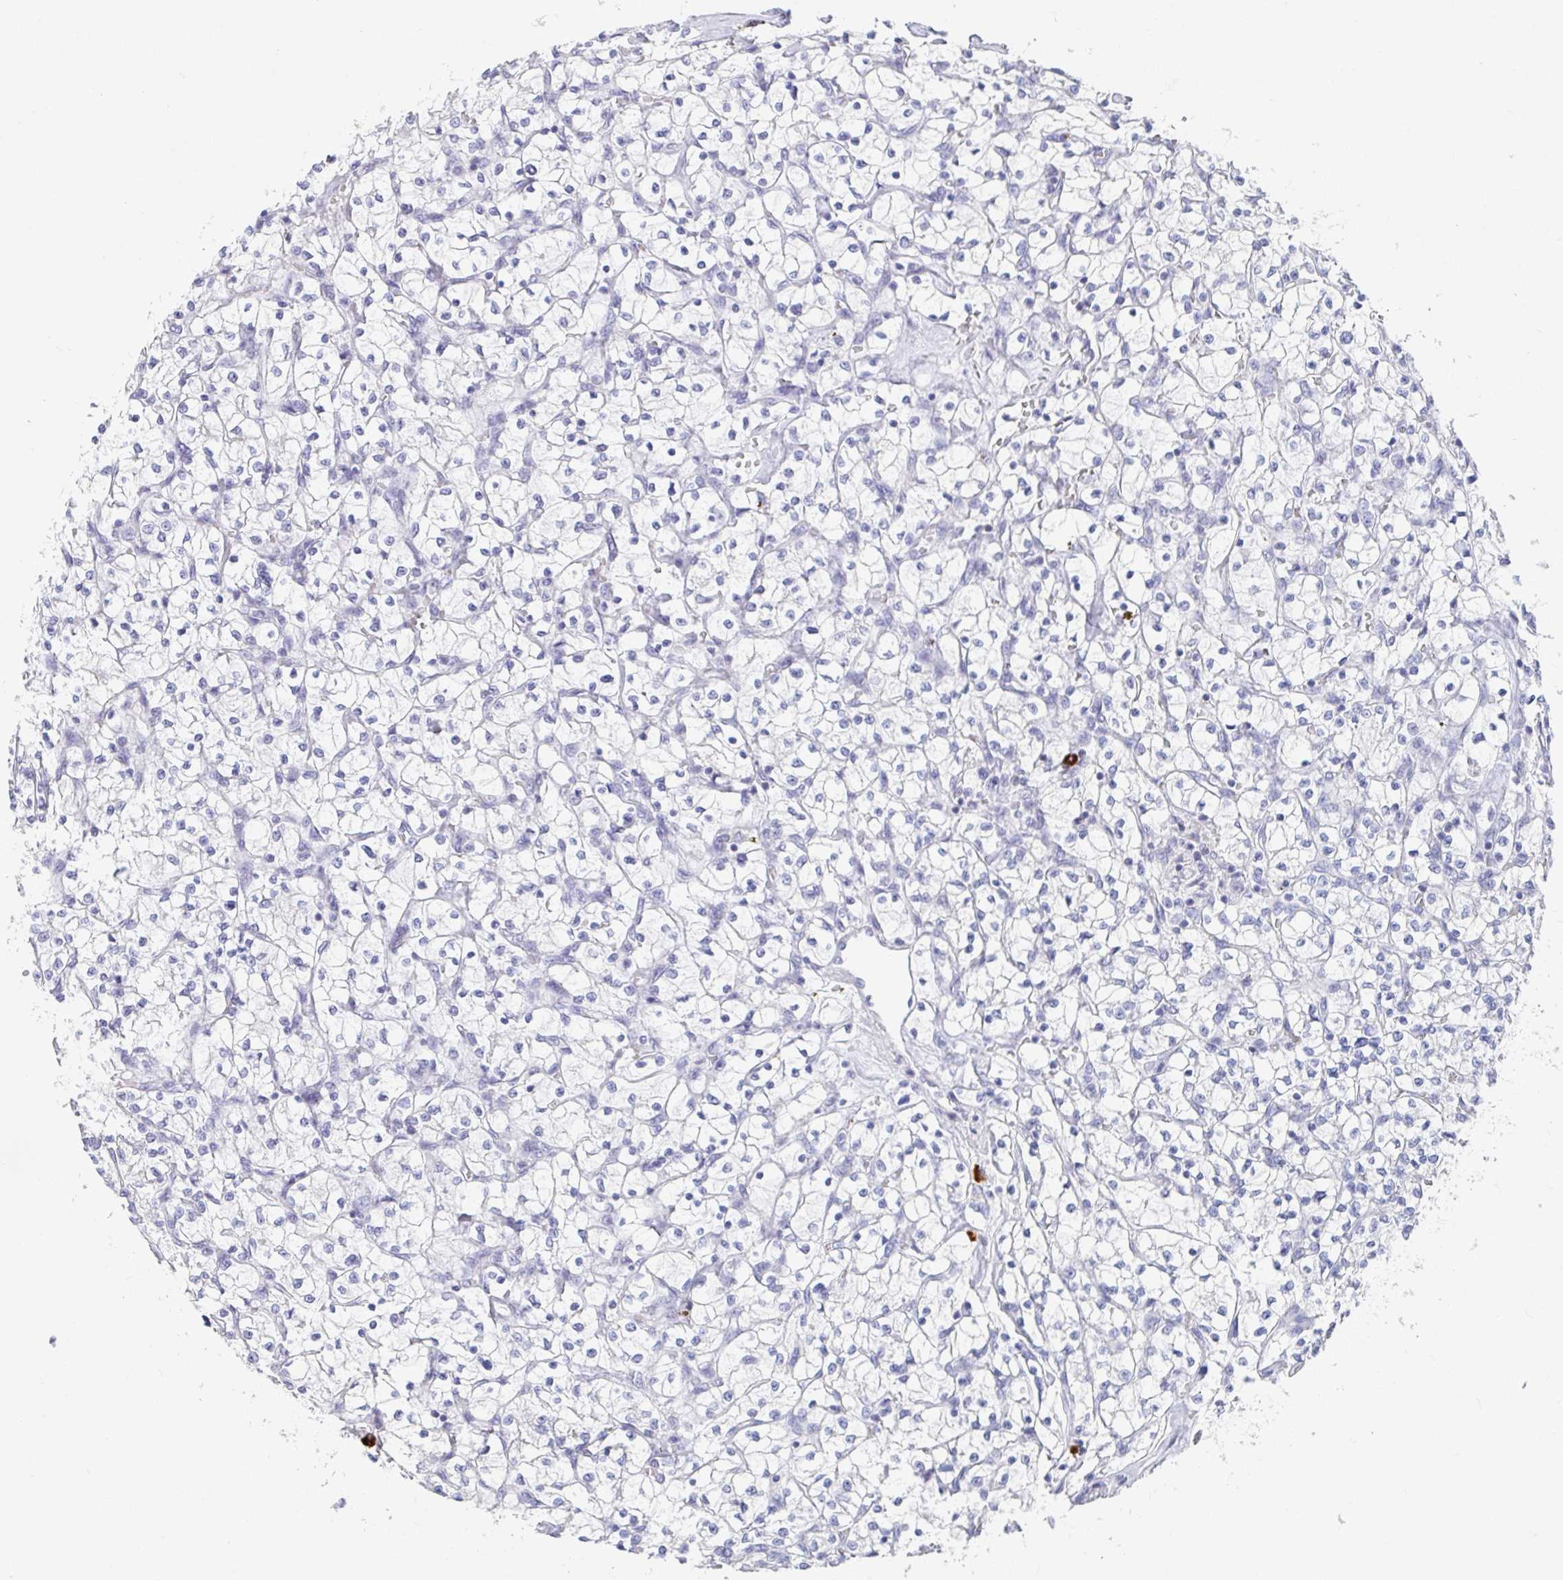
{"staining": {"intensity": "negative", "quantity": "none", "location": "none"}, "tissue": "renal cancer", "cell_type": "Tumor cells", "image_type": "cancer", "snomed": [{"axis": "morphology", "description": "Adenocarcinoma, NOS"}, {"axis": "topography", "description": "Kidney"}], "caption": "High power microscopy histopathology image of an immunohistochemistry histopathology image of renal adenocarcinoma, revealing no significant staining in tumor cells.", "gene": "PLA2G1B", "patient": {"sex": "female", "age": 64}}